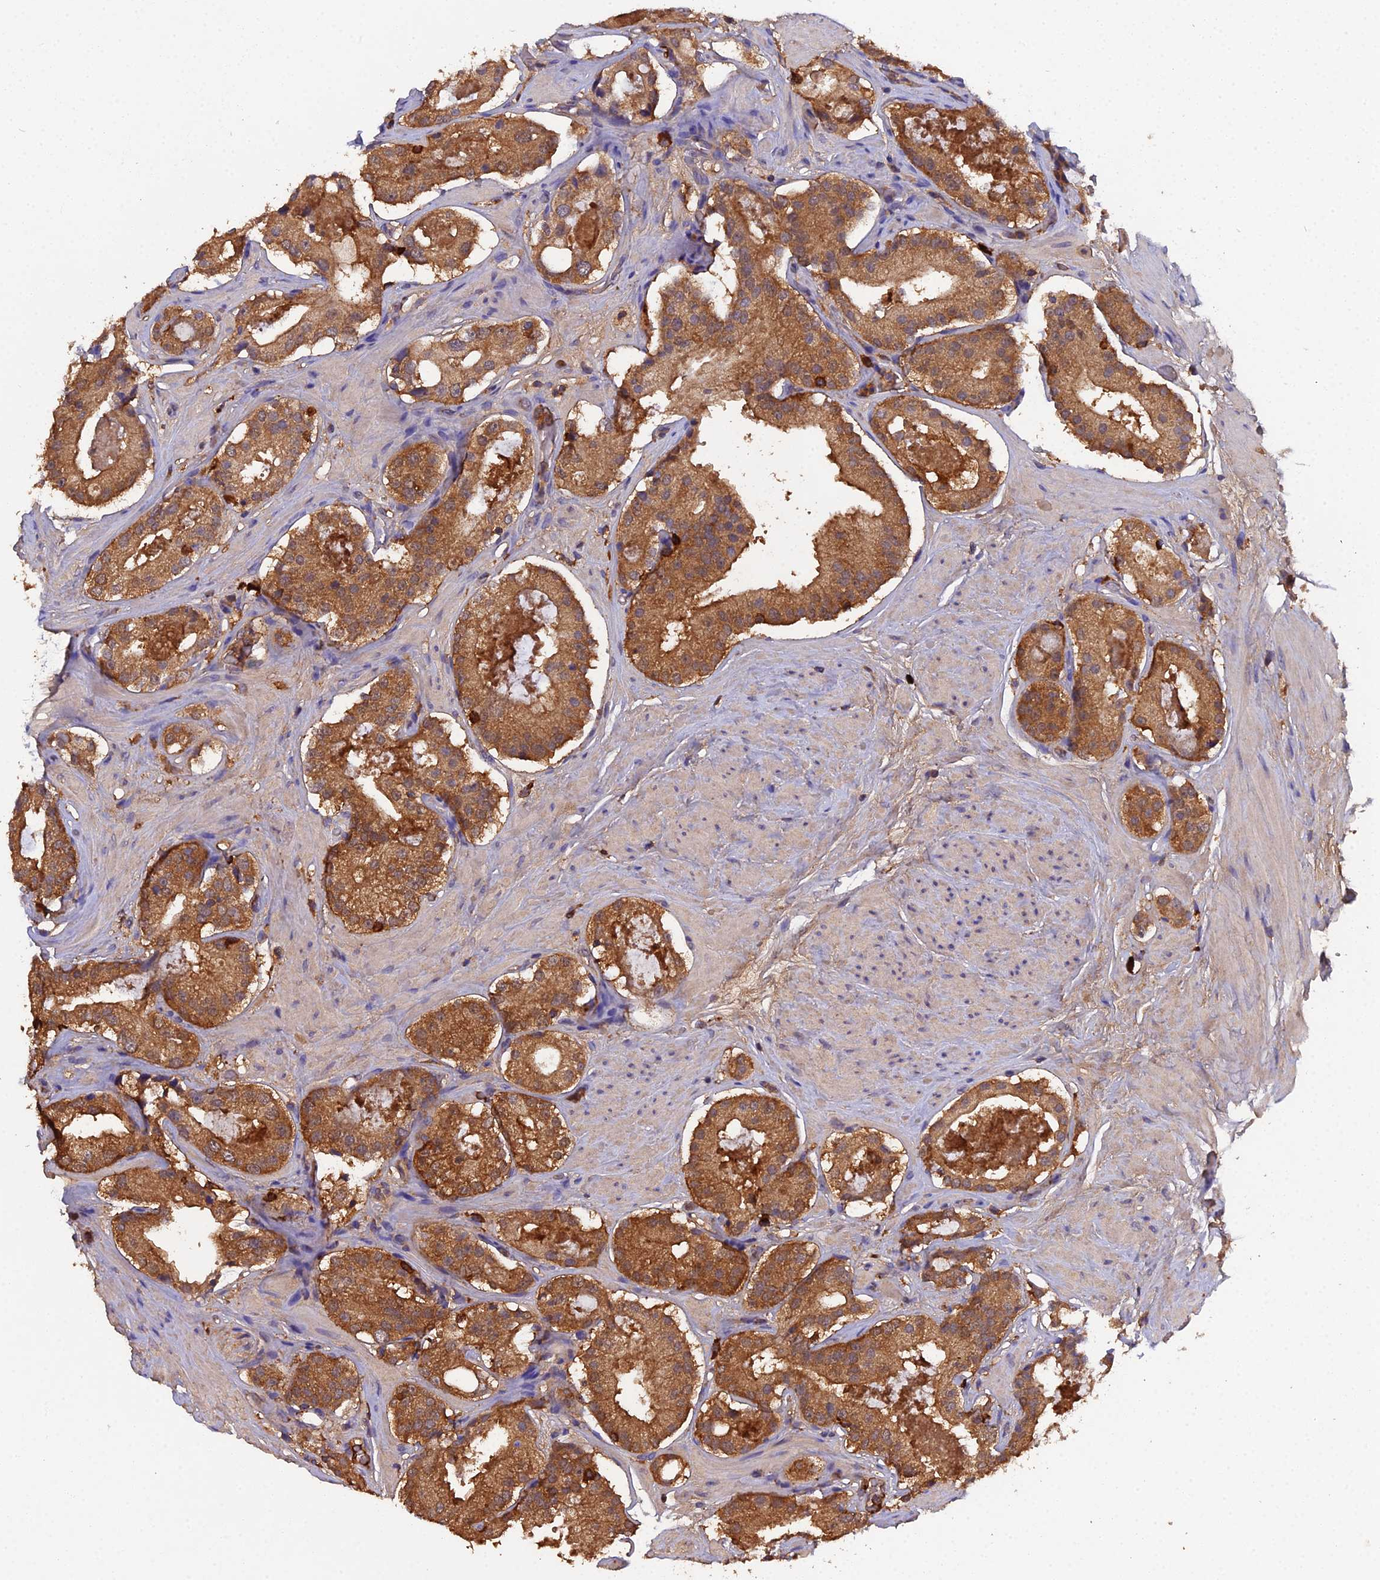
{"staining": {"intensity": "moderate", "quantity": ">75%", "location": "cytoplasmic/membranous"}, "tissue": "prostate cancer", "cell_type": "Tumor cells", "image_type": "cancer", "snomed": [{"axis": "morphology", "description": "Adenocarcinoma, High grade"}, {"axis": "topography", "description": "Prostate"}], "caption": "A micrograph of human prostate cancer (high-grade adenocarcinoma) stained for a protein exhibits moderate cytoplasmic/membranous brown staining in tumor cells.", "gene": "TMEM258", "patient": {"sex": "male", "age": 65}}